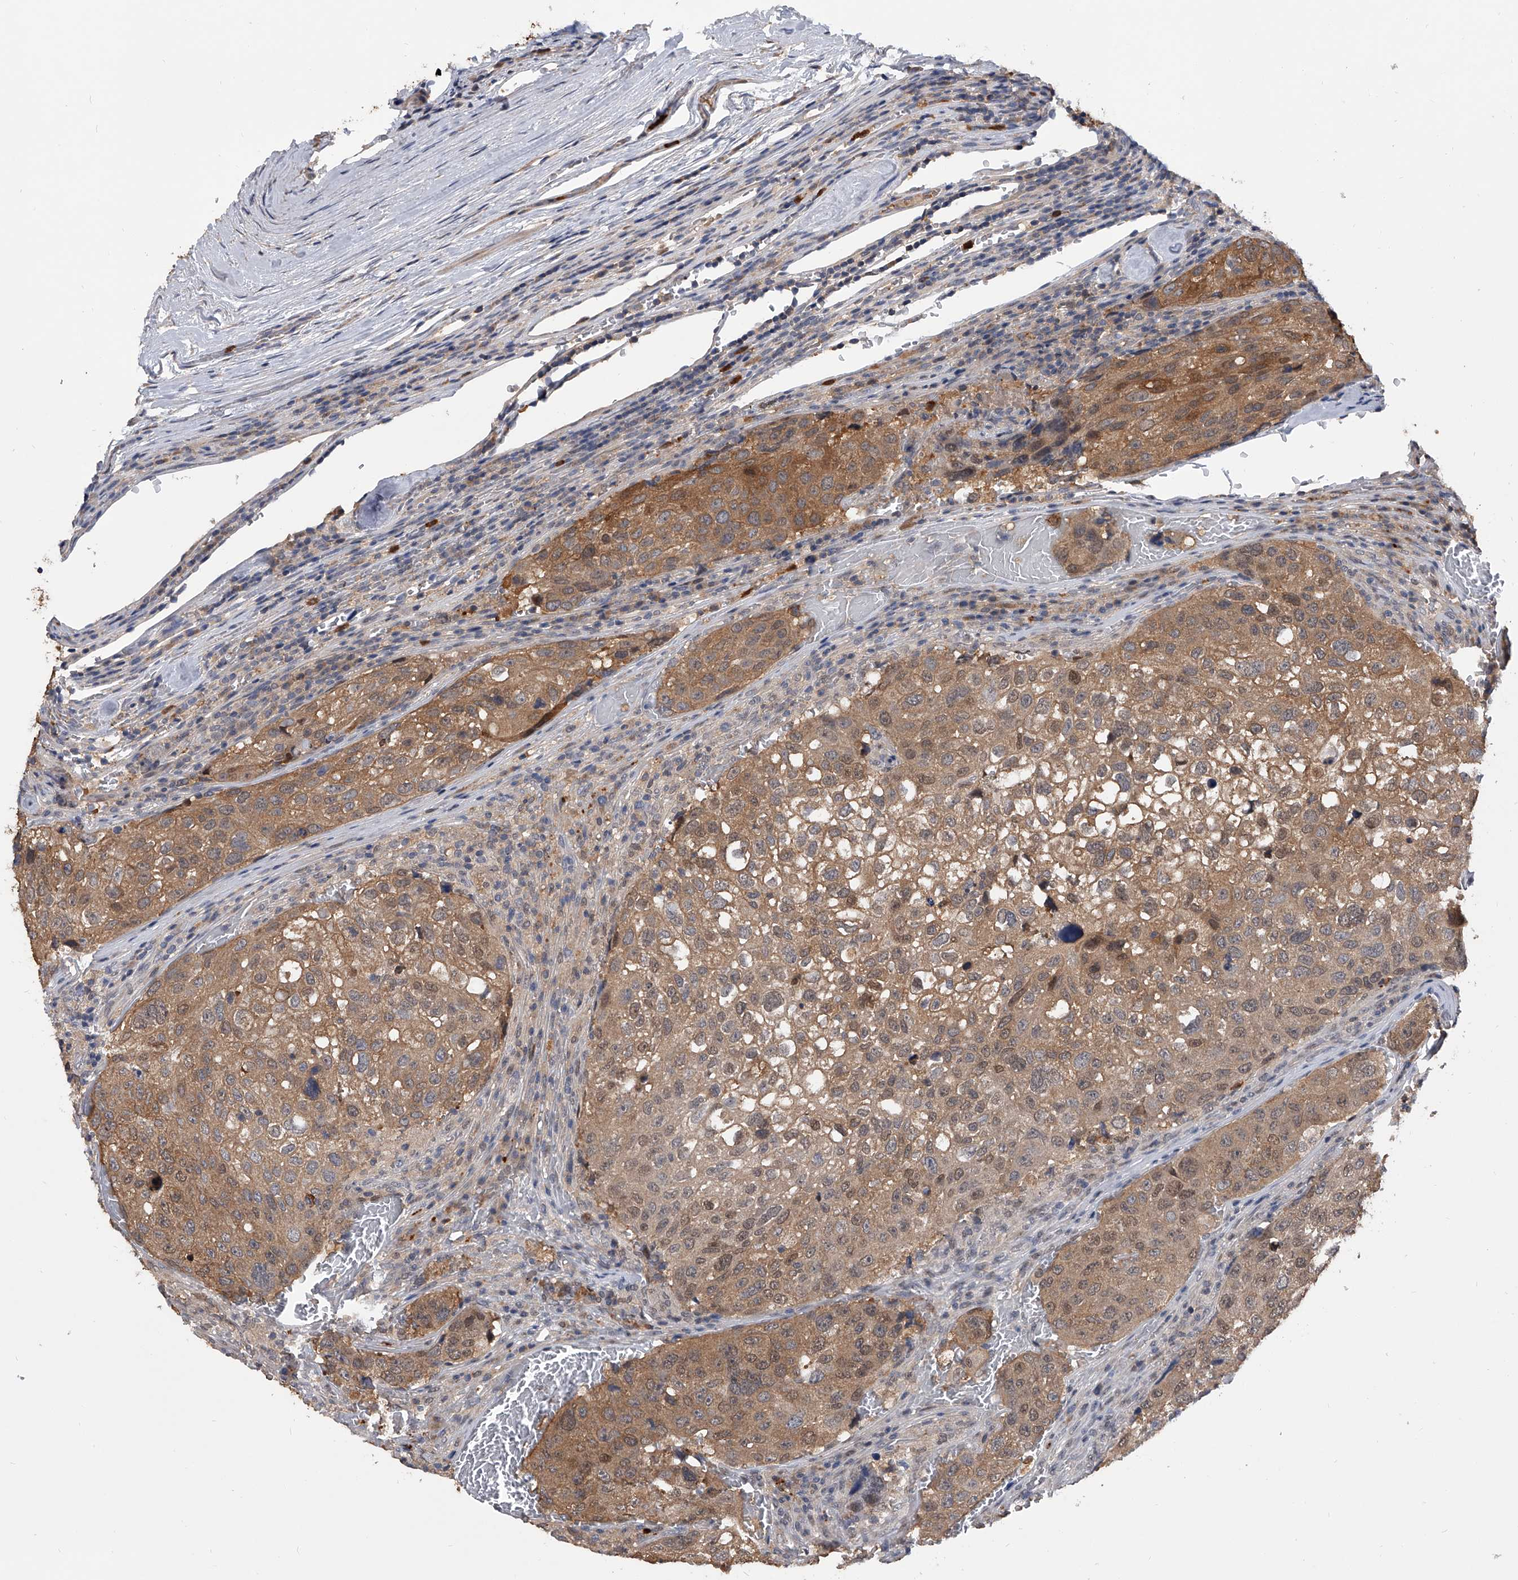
{"staining": {"intensity": "moderate", "quantity": ">75%", "location": "cytoplasmic/membranous,nuclear"}, "tissue": "urothelial cancer", "cell_type": "Tumor cells", "image_type": "cancer", "snomed": [{"axis": "morphology", "description": "Urothelial carcinoma, High grade"}, {"axis": "topography", "description": "Lymph node"}, {"axis": "topography", "description": "Urinary bladder"}], "caption": "A medium amount of moderate cytoplasmic/membranous and nuclear staining is appreciated in approximately >75% of tumor cells in urothelial cancer tissue.", "gene": "BHLHE23", "patient": {"sex": "male", "age": 51}}